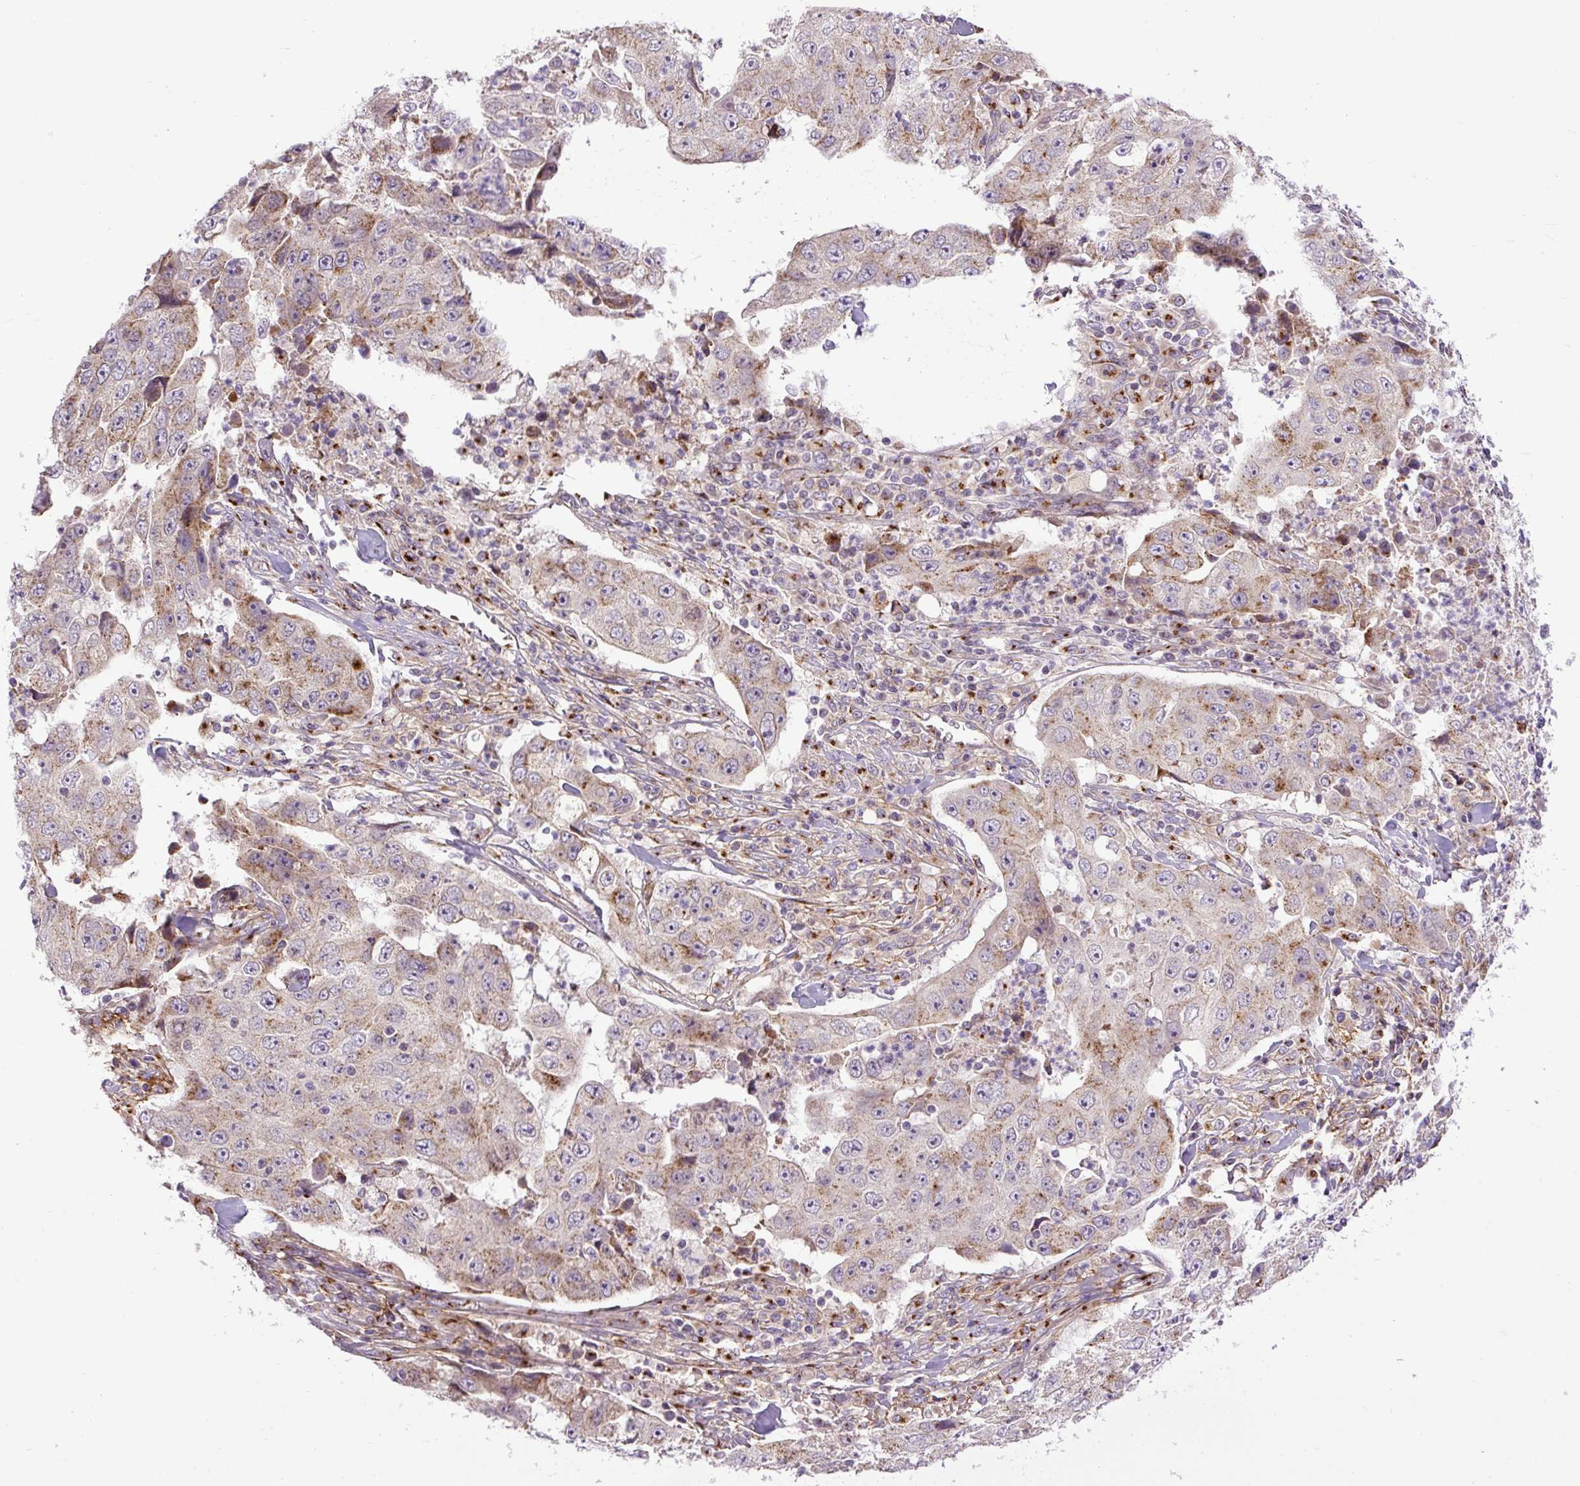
{"staining": {"intensity": "moderate", "quantity": "25%-75%", "location": "cytoplasmic/membranous"}, "tissue": "lung cancer", "cell_type": "Tumor cells", "image_type": "cancer", "snomed": [{"axis": "morphology", "description": "Squamous cell carcinoma, NOS"}, {"axis": "topography", "description": "Lung"}], "caption": "The photomicrograph shows staining of squamous cell carcinoma (lung), revealing moderate cytoplasmic/membranous protein positivity (brown color) within tumor cells. (IHC, brightfield microscopy, high magnification).", "gene": "MSMP", "patient": {"sex": "male", "age": 64}}